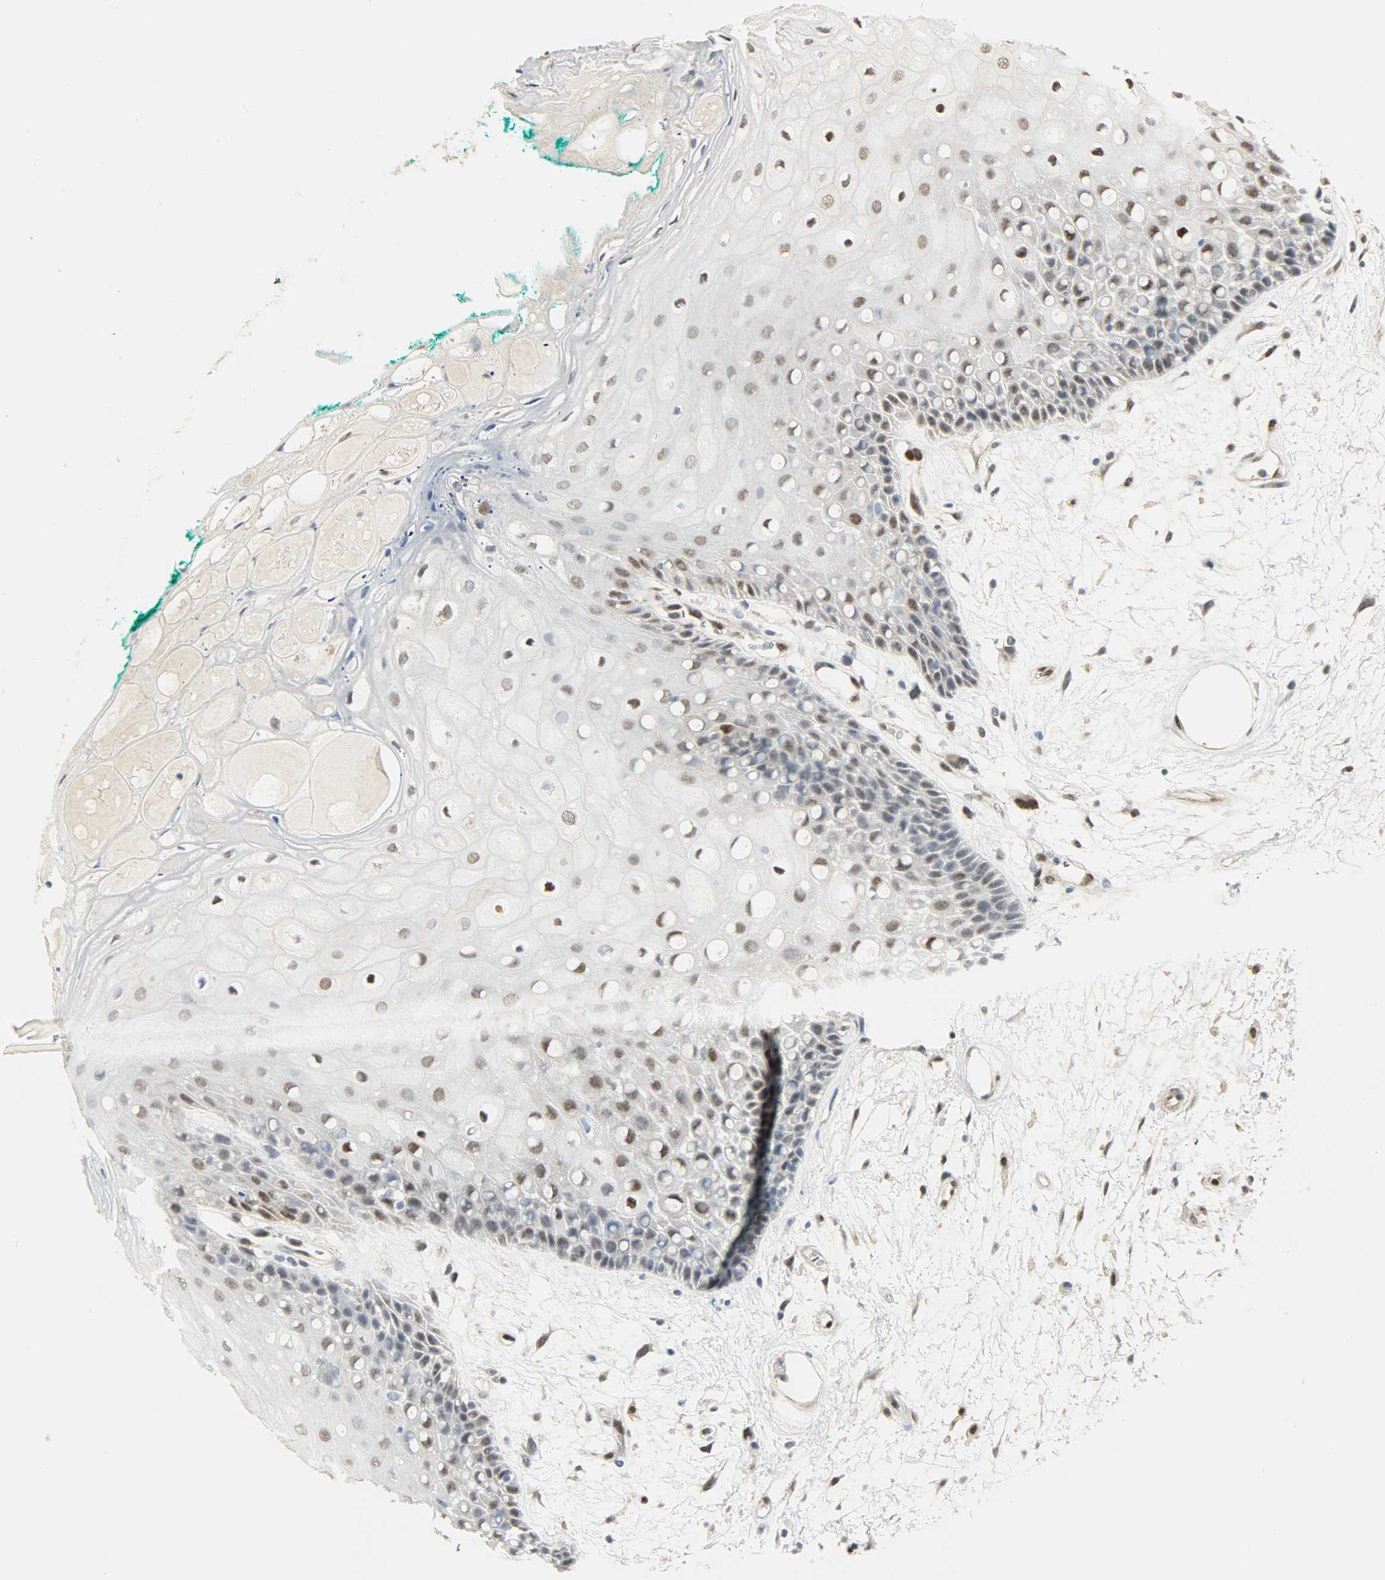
{"staining": {"intensity": "moderate", "quantity": "25%-75%", "location": "nuclear"}, "tissue": "oral mucosa", "cell_type": "Squamous epithelial cells", "image_type": "normal", "snomed": [{"axis": "morphology", "description": "Normal tissue, NOS"}, {"axis": "morphology", "description": "Squamous cell carcinoma, NOS"}, {"axis": "topography", "description": "Skeletal muscle"}, {"axis": "topography", "description": "Oral tissue"}, {"axis": "topography", "description": "Head-Neck"}], "caption": "DAB (3,3'-diaminobenzidine) immunohistochemical staining of benign oral mucosa exhibits moderate nuclear protein positivity in approximately 25%-75% of squamous epithelial cells. (brown staining indicates protein expression, while blue staining denotes nuclei).", "gene": "NPEPL1", "patient": {"sex": "female", "age": 84}}